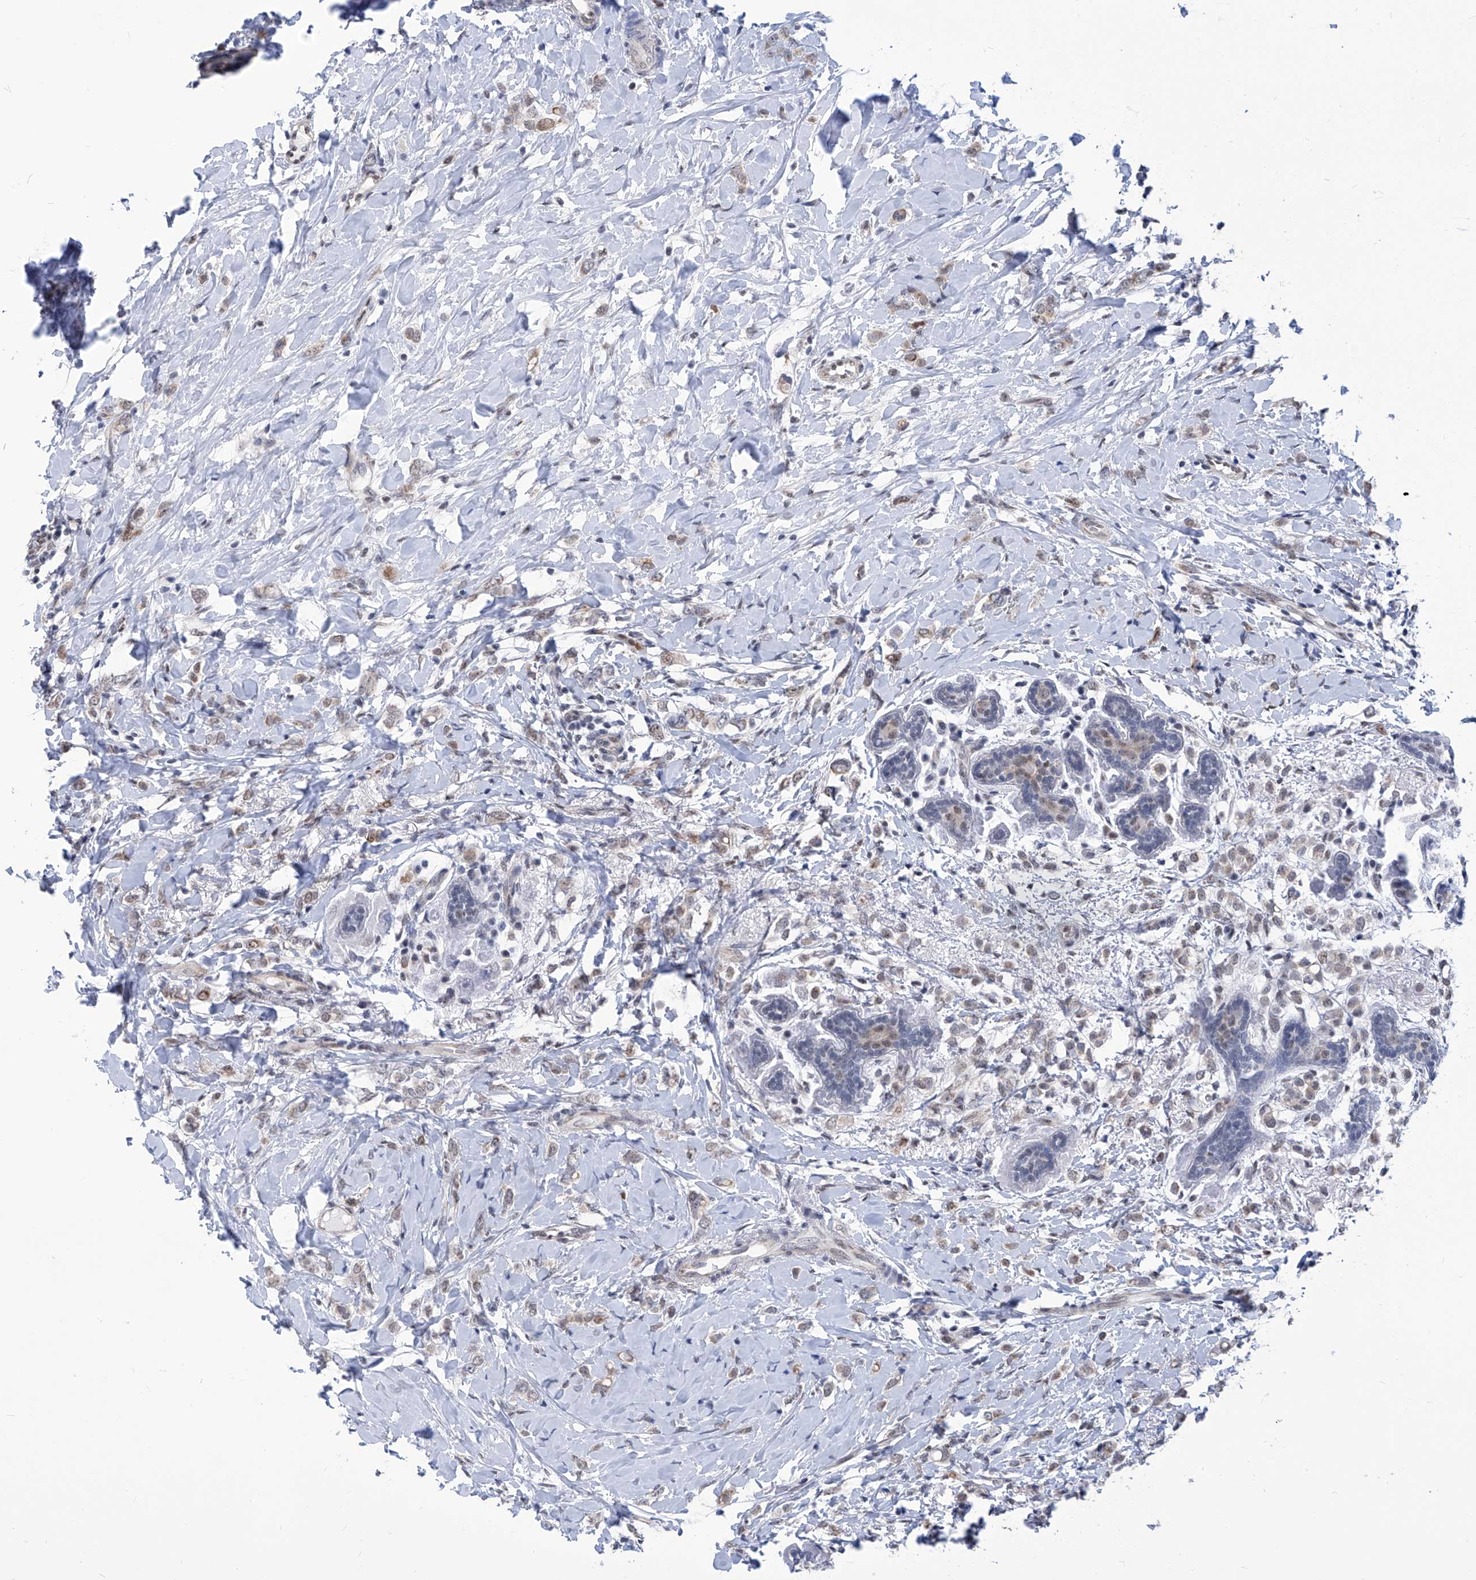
{"staining": {"intensity": "weak", "quantity": "25%-75%", "location": "cytoplasmic/membranous,nuclear"}, "tissue": "breast cancer", "cell_type": "Tumor cells", "image_type": "cancer", "snomed": [{"axis": "morphology", "description": "Normal tissue, NOS"}, {"axis": "morphology", "description": "Lobular carcinoma"}, {"axis": "topography", "description": "Breast"}], "caption": "This image shows immunohistochemistry staining of human breast cancer (lobular carcinoma), with low weak cytoplasmic/membranous and nuclear expression in about 25%-75% of tumor cells.", "gene": "SART1", "patient": {"sex": "female", "age": 47}}